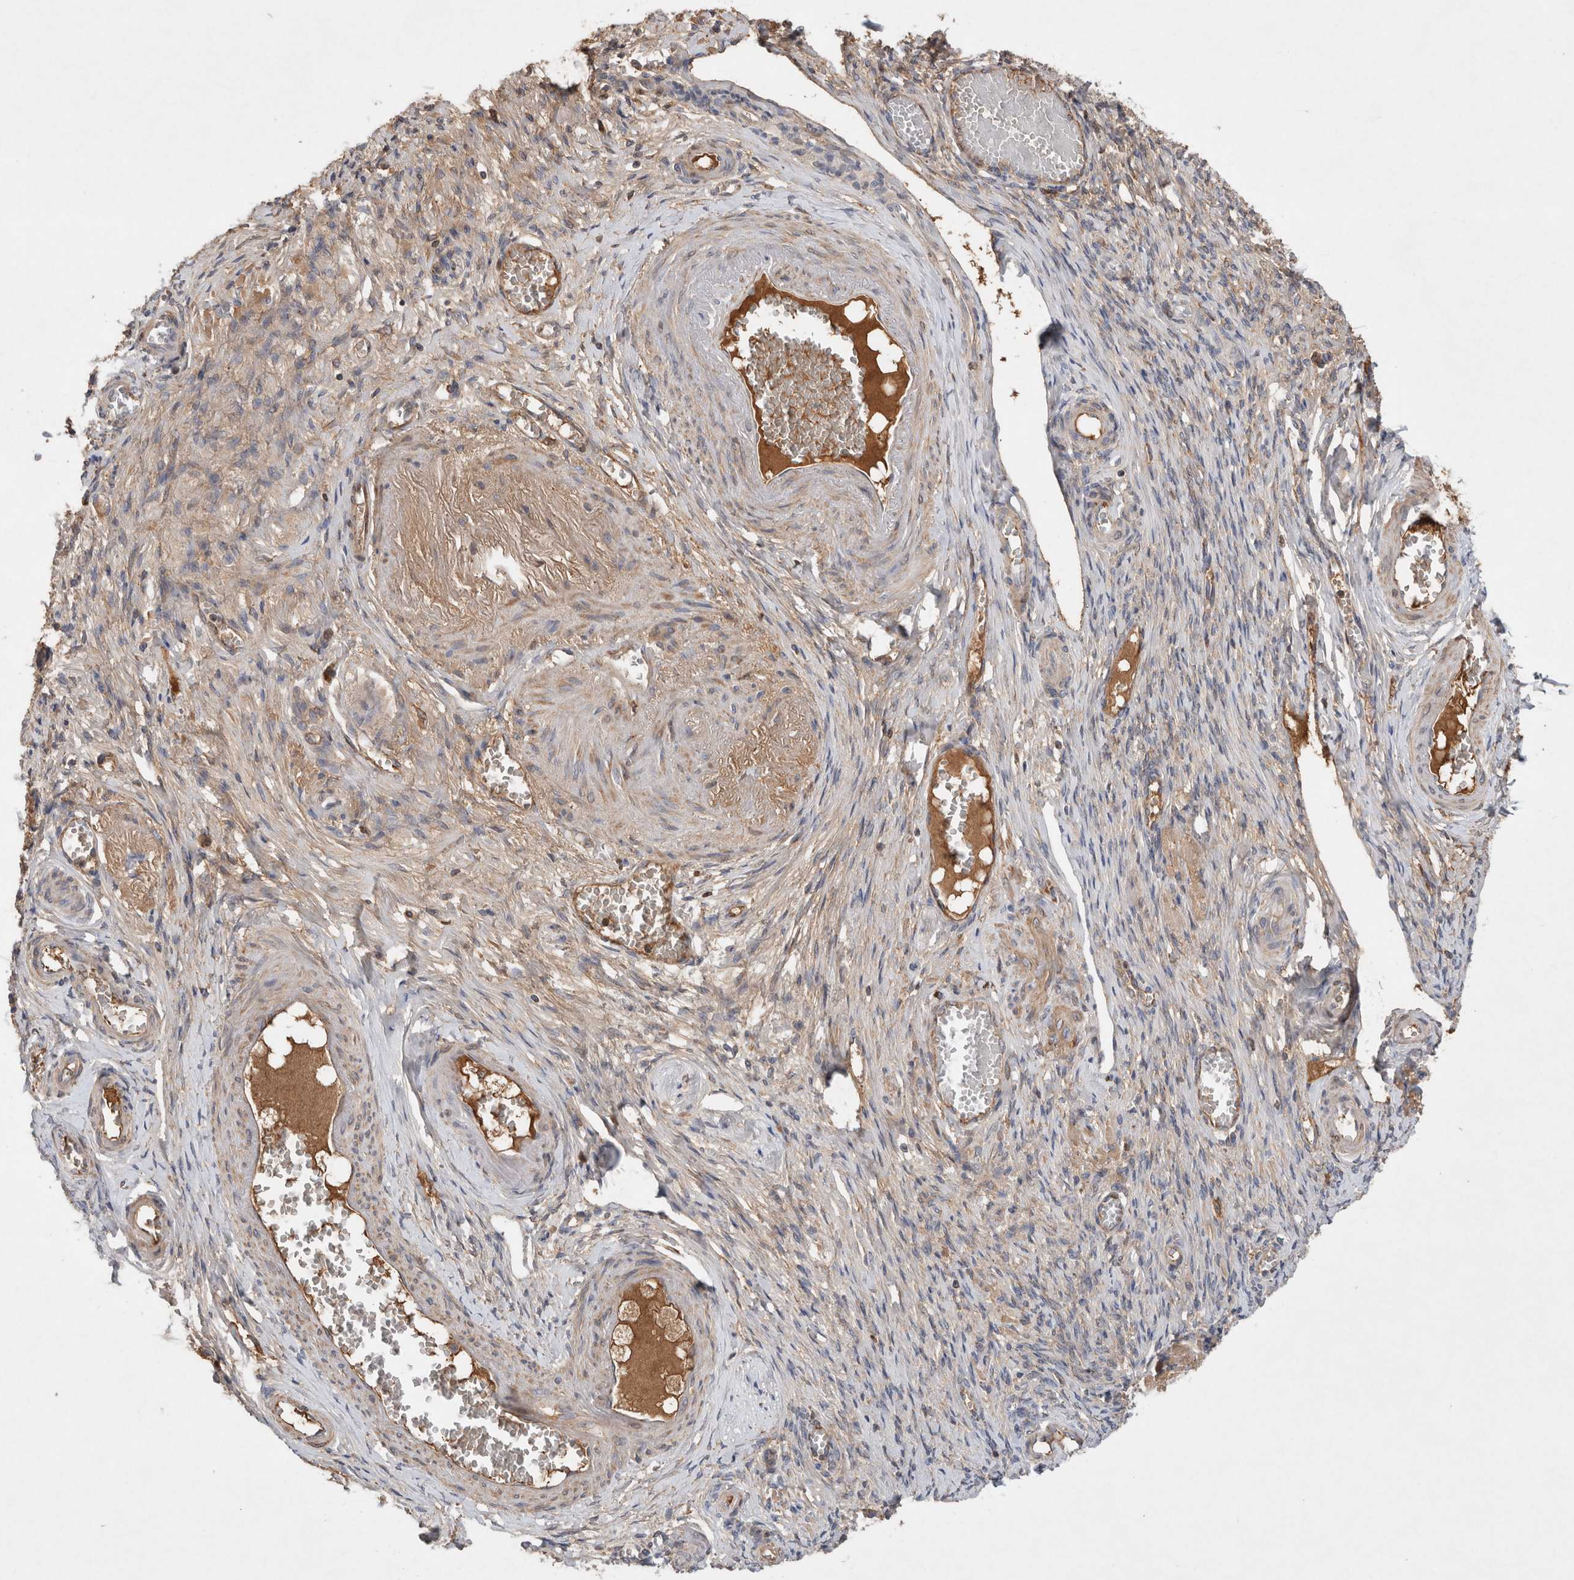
{"staining": {"intensity": "weak", "quantity": ">75%", "location": "cytoplasmic/membranous"}, "tissue": "adipose tissue", "cell_type": "Adipocytes", "image_type": "normal", "snomed": [{"axis": "morphology", "description": "Normal tissue, NOS"}, {"axis": "topography", "description": "Vascular tissue"}, {"axis": "topography", "description": "Fallopian tube"}, {"axis": "topography", "description": "Ovary"}], "caption": "Unremarkable adipose tissue demonstrates weak cytoplasmic/membranous positivity in approximately >75% of adipocytes, visualized by immunohistochemistry. The protein is stained brown, and the nuclei are stained in blue (DAB IHC with brightfield microscopy, high magnification).", "gene": "MRPS28", "patient": {"sex": "female", "age": 67}}